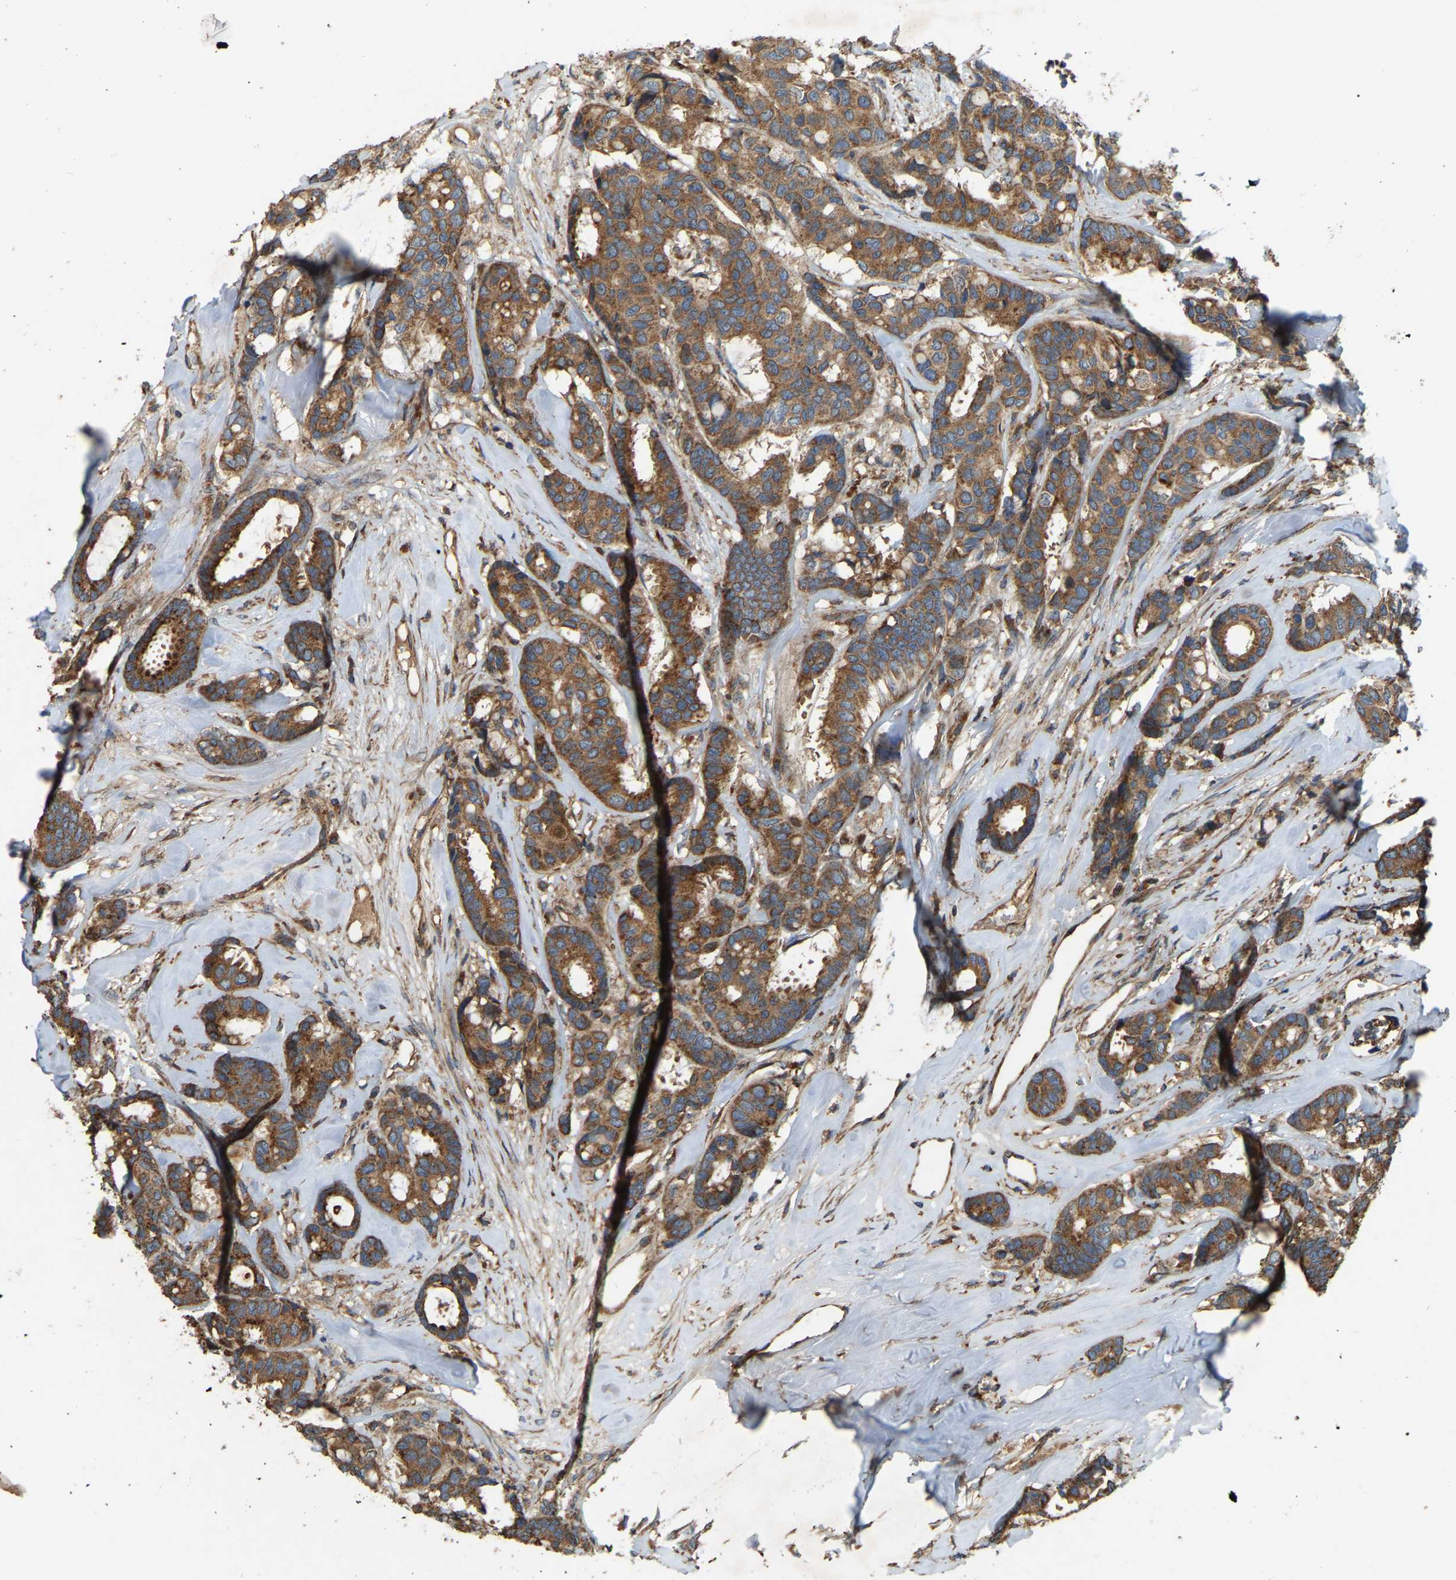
{"staining": {"intensity": "moderate", "quantity": ">75%", "location": "cytoplasmic/membranous"}, "tissue": "breast cancer", "cell_type": "Tumor cells", "image_type": "cancer", "snomed": [{"axis": "morphology", "description": "Duct carcinoma"}, {"axis": "topography", "description": "Breast"}], "caption": "Moderate cytoplasmic/membranous staining for a protein is present in about >75% of tumor cells of breast cancer using immunohistochemistry.", "gene": "SAMD9L", "patient": {"sex": "female", "age": 87}}